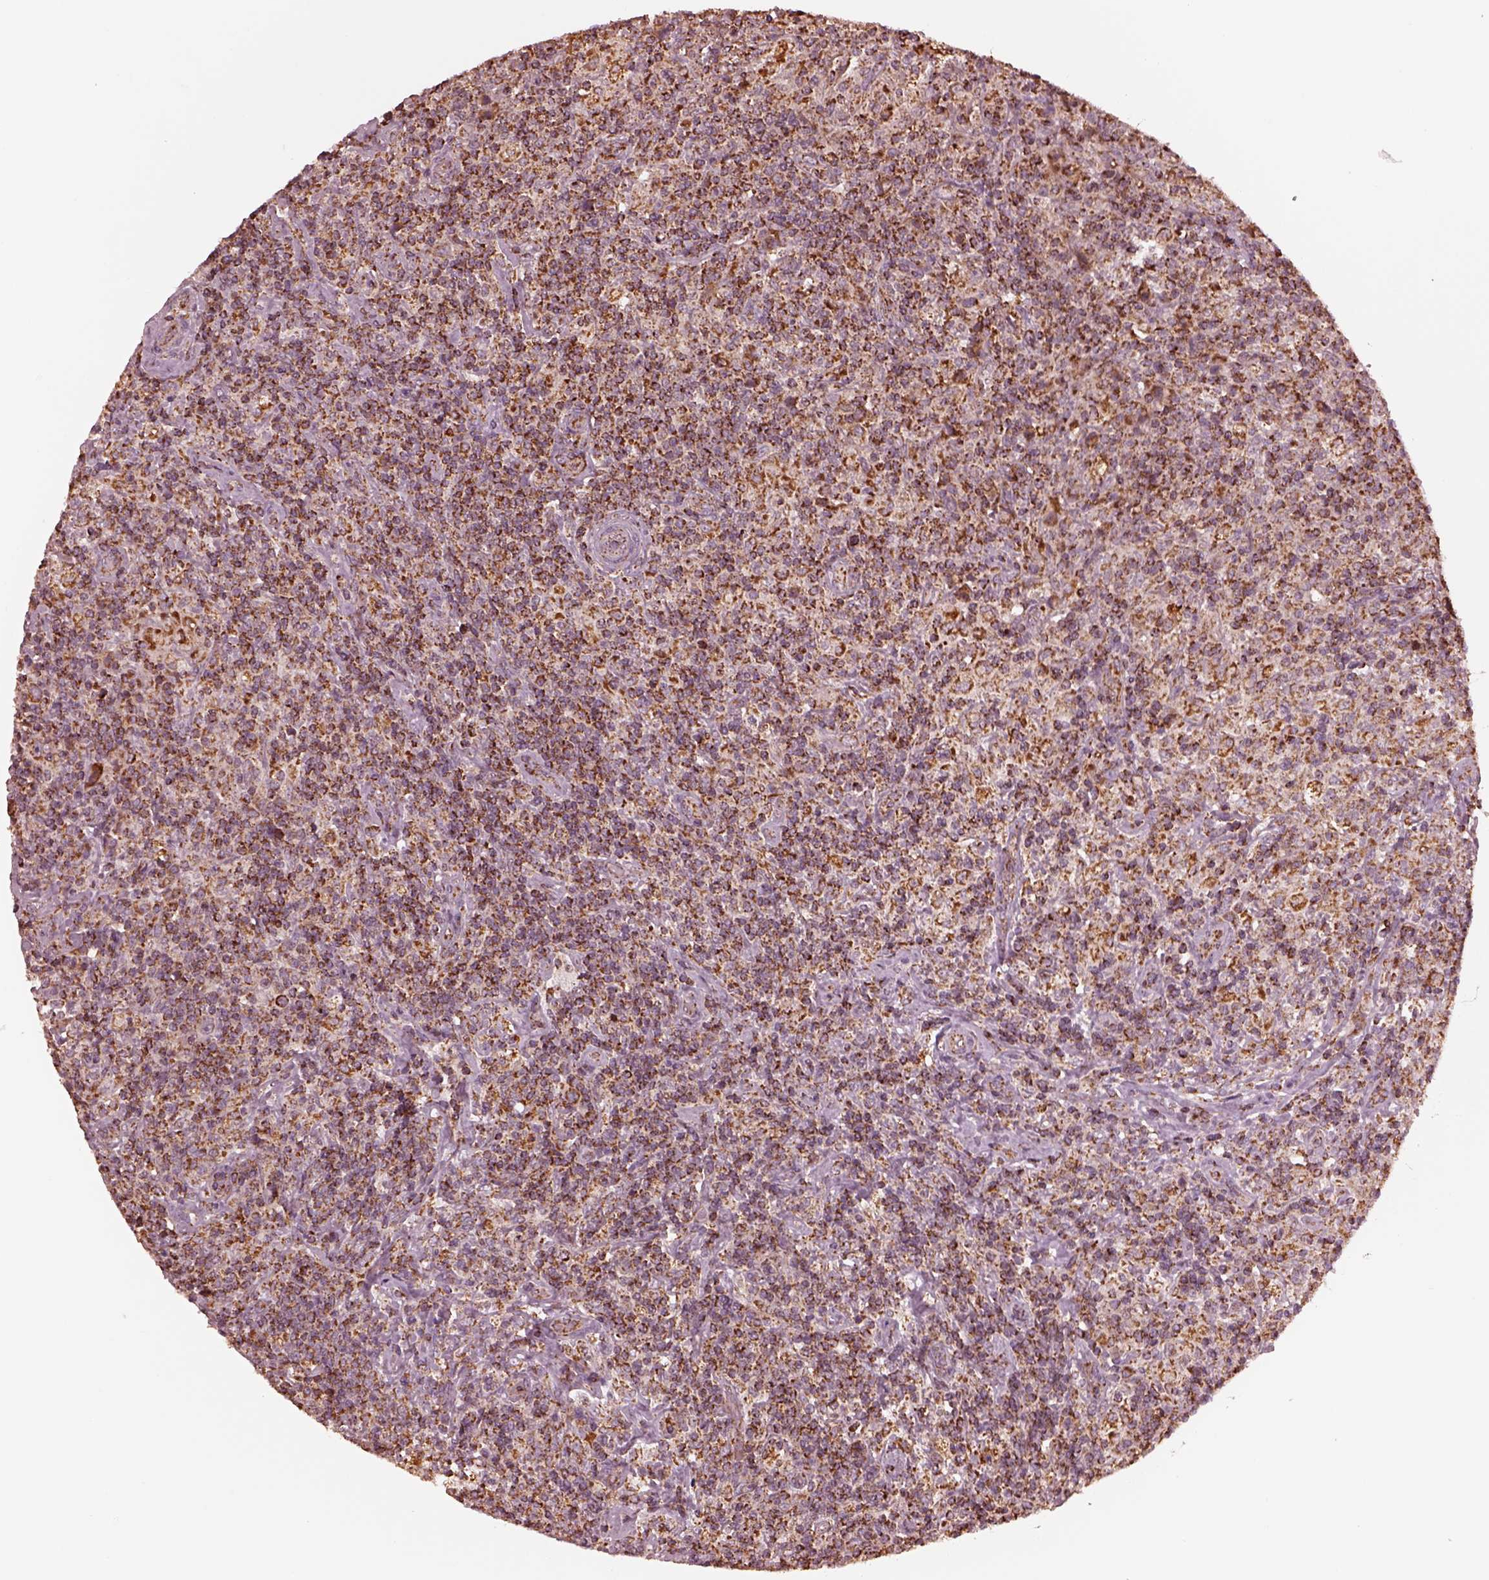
{"staining": {"intensity": "moderate", "quantity": "25%-75%", "location": "cytoplasmic/membranous"}, "tissue": "lymphoma", "cell_type": "Tumor cells", "image_type": "cancer", "snomed": [{"axis": "morphology", "description": "Hodgkin's disease, NOS"}, {"axis": "topography", "description": "Lymph node"}], "caption": "Approximately 25%-75% of tumor cells in human lymphoma reveal moderate cytoplasmic/membranous protein expression as visualized by brown immunohistochemical staining.", "gene": "NDUFB10", "patient": {"sex": "male", "age": 70}}